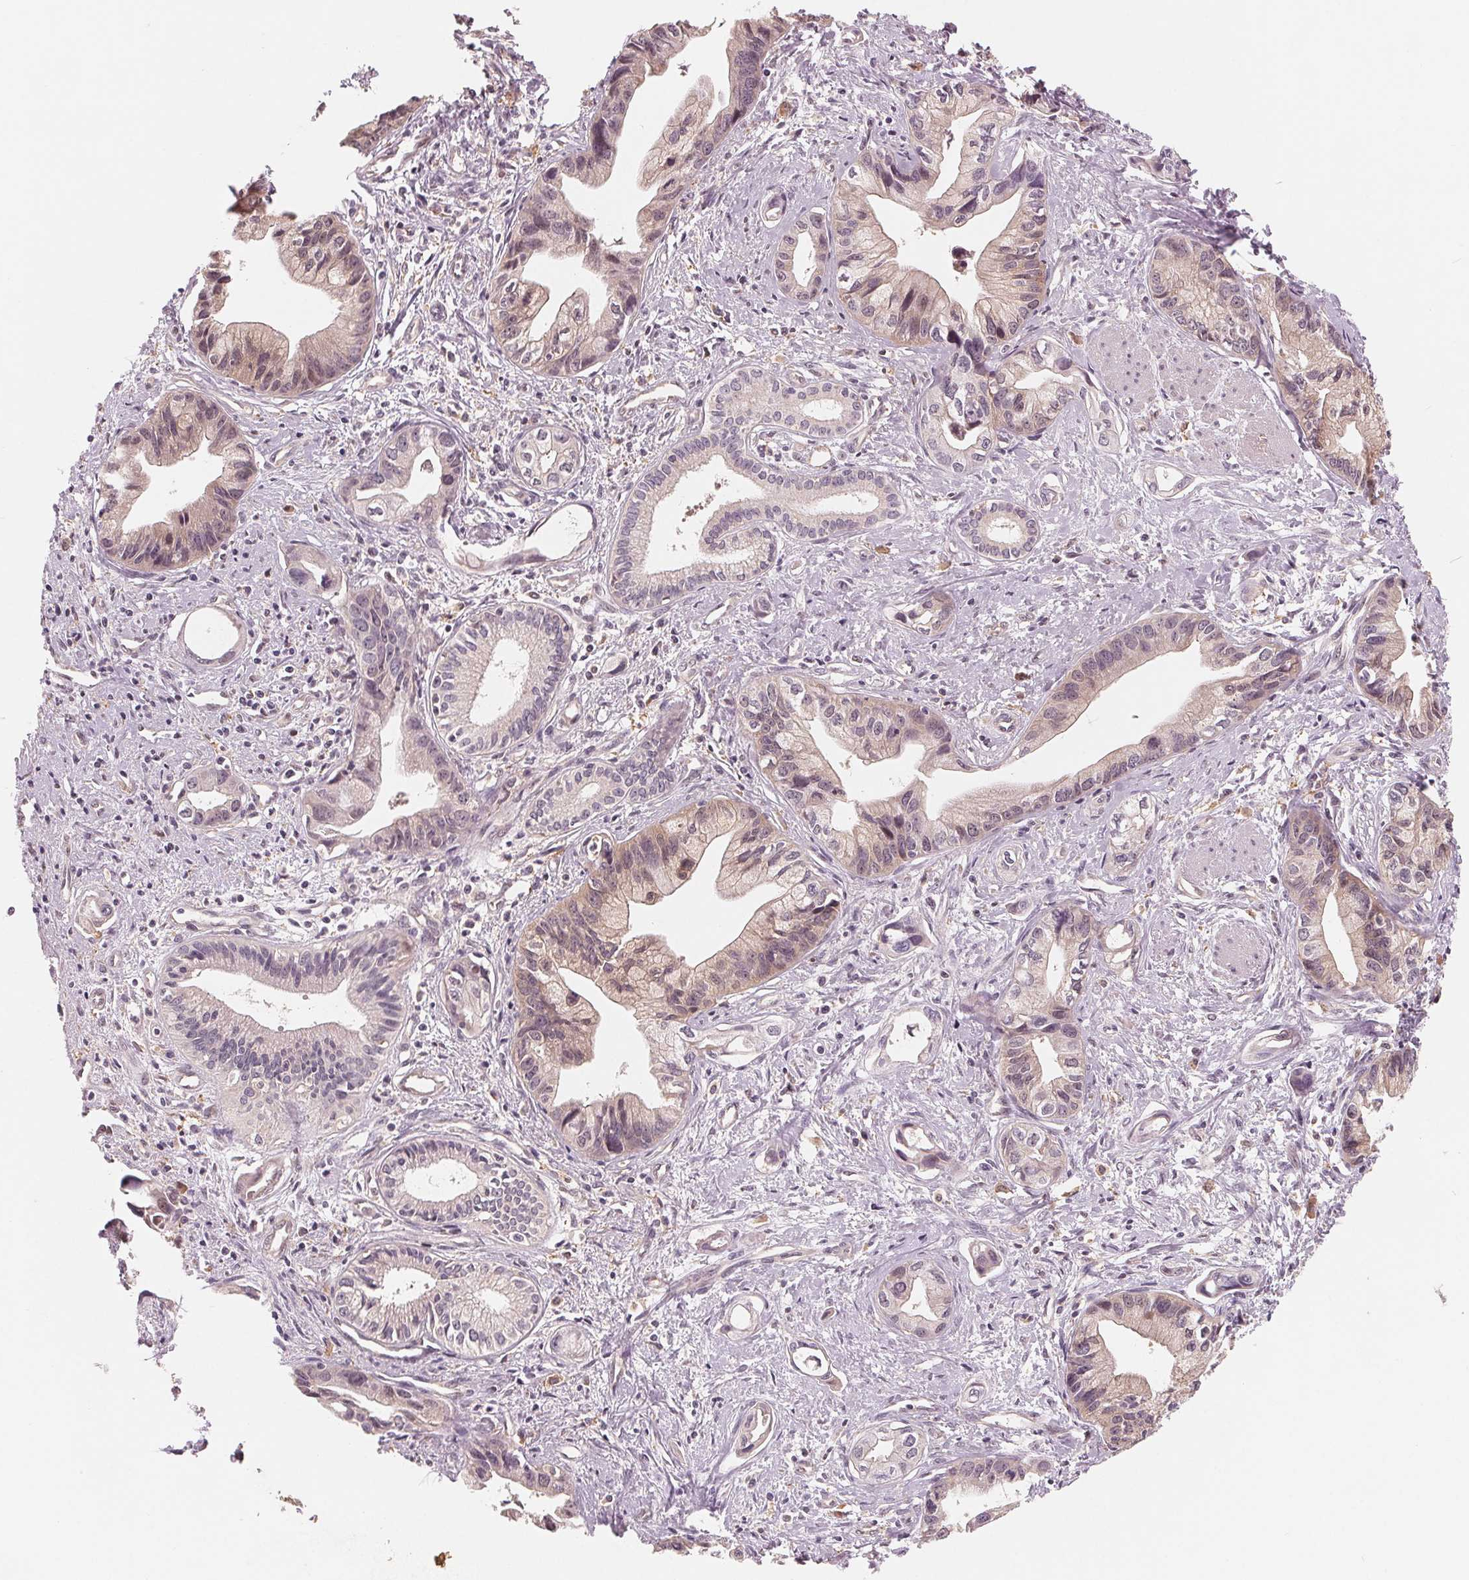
{"staining": {"intensity": "weak", "quantity": "<25%", "location": "cytoplasmic/membranous"}, "tissue": "pancreatic cancer", "cell_type": "Tumor cells", "image_type": "cancer", "snomed": [{"axis": "morphology", "description": "Adenocarcinoma, NOS"}, {"axis": "topography", "description": "Pancreas"}], "caption": "Micrograph shows no significant protein positivity in tumor cells of pancreatic cancer. (DAB (3,3'-diaminobenzidine) IHC with hematoxylin counter stain).", "gene": "IL9R", "patient": {"sex": "female", "age": 61}}